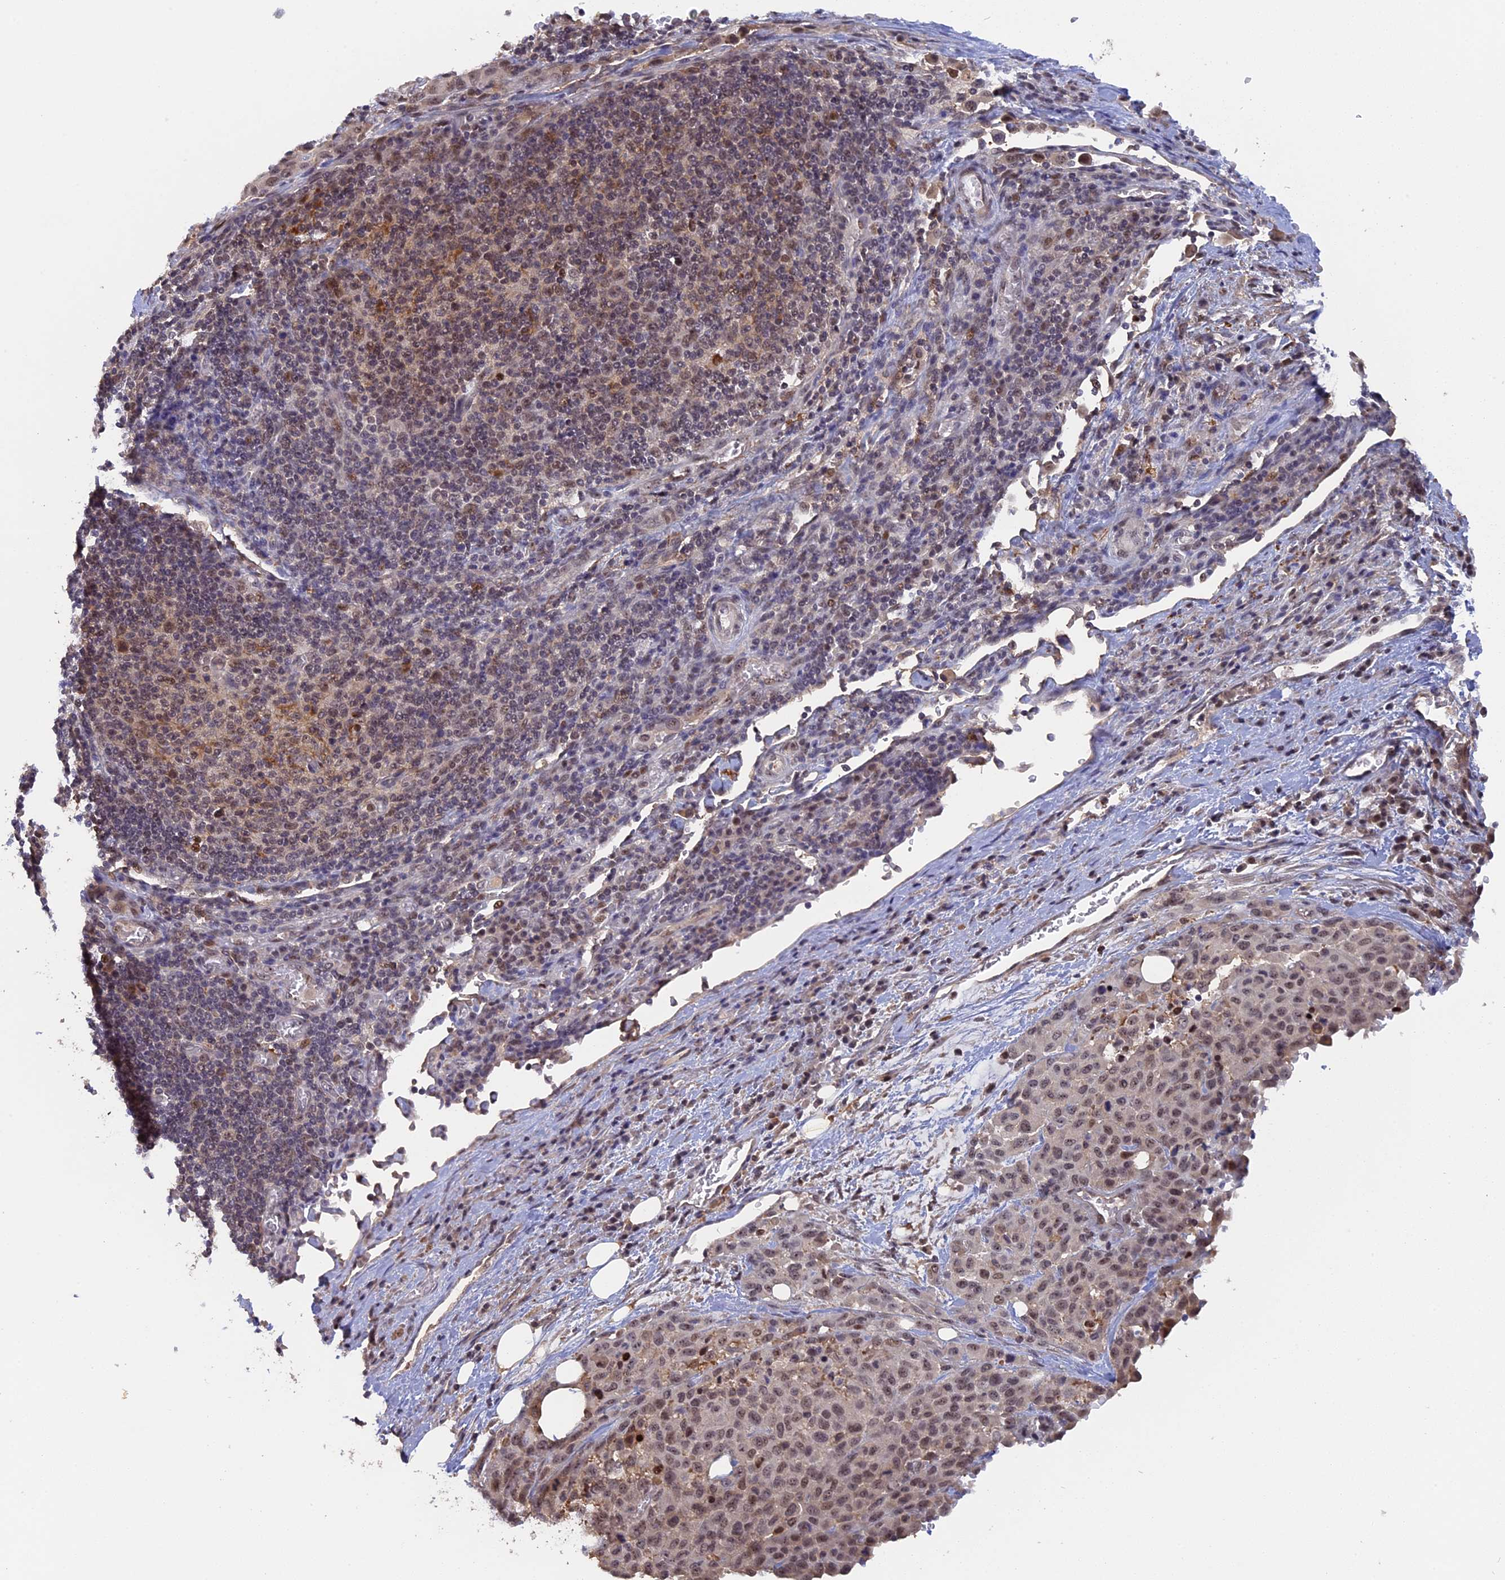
{"staining": {"intensity": "moderate", "quantity": ">75%", "location": "nuclear"}, "tissue": "melanoma", "cell_type": "Tumor cells", "image_type": "cancer", "snomed": [{"axis": "morphology", "description": "Malignant melanoma, Metastatic site"}, {"axis": "topography", "description": "Skin"}], "caption": "This photomicrograph reveals immunohistochemistry staining of human malignant melanoma (metastatic site), with medium moderate nuclear staining in approximately >75% of tumor cells.", "gene": "FAM98C", "patient": {"sex": "female", "age": 81}}